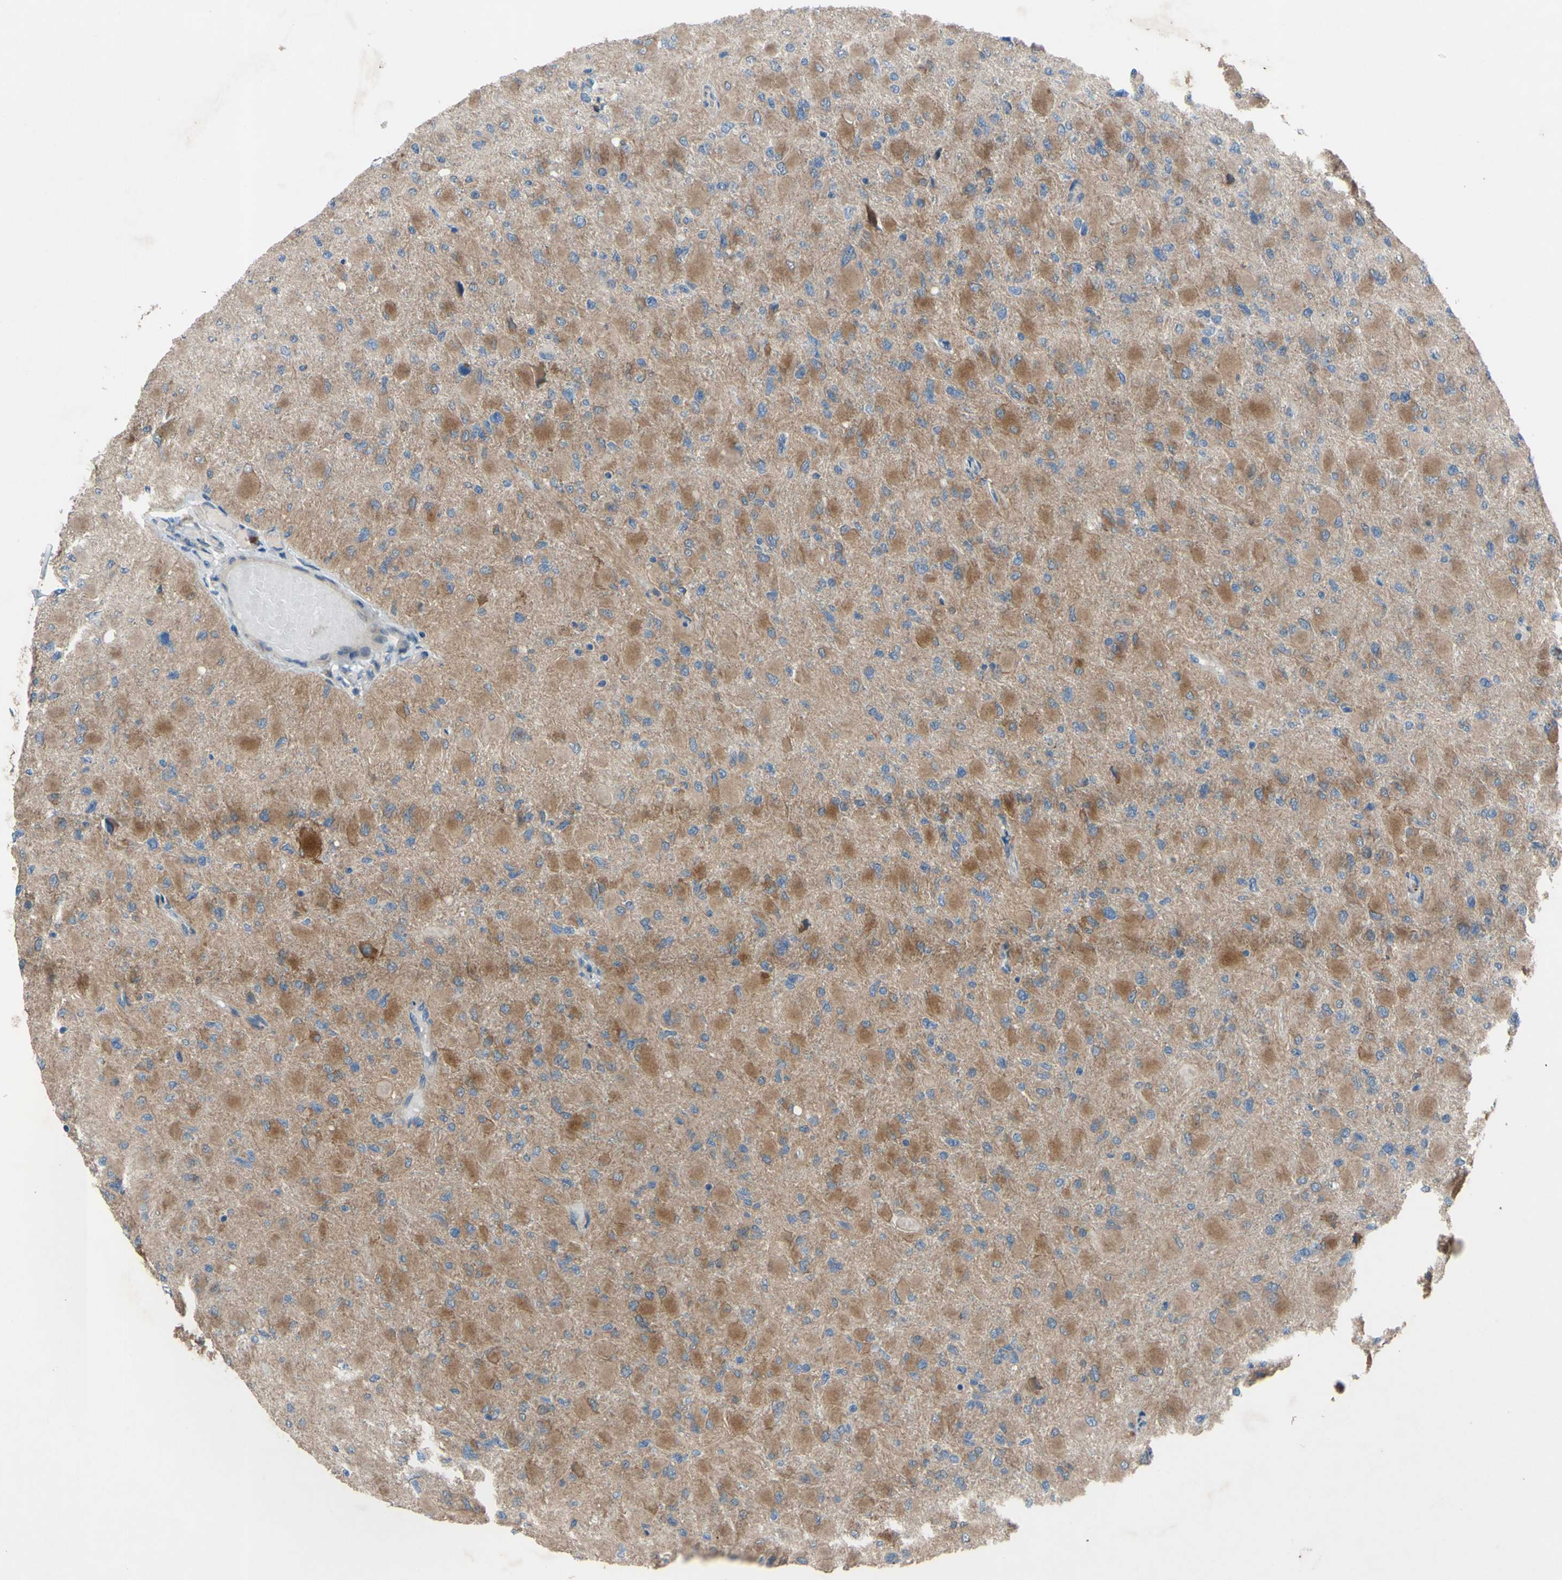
{"staining": {"intensity": "moderate", "quantity": ">75%", "location": "cytoplasmic/membranous"}, "tissue": "glioma", "cell_type": "Tumor cells", "image_type": "cancer", "snomed": [{"axis": "morphology", "description": "Glioma, malignant, High grade"}, {"axis": "topography", "description": "Cerebral cortex"}], "caption": "Immunohistochemistry staining of malignant glioma (high-grade), which exhibits medium levels of moderate cytoplasmic/membranous staining in about >75% of tumor cells indicating moderate cytoplasmic/membranous protein positivity. The staining was performed using DAB (brown) for protein detection and nuclei were counterstained in hematoxylin (blue).", "gene": "GRAMD2B", "patient": {"sex": "female", "age": 36}}